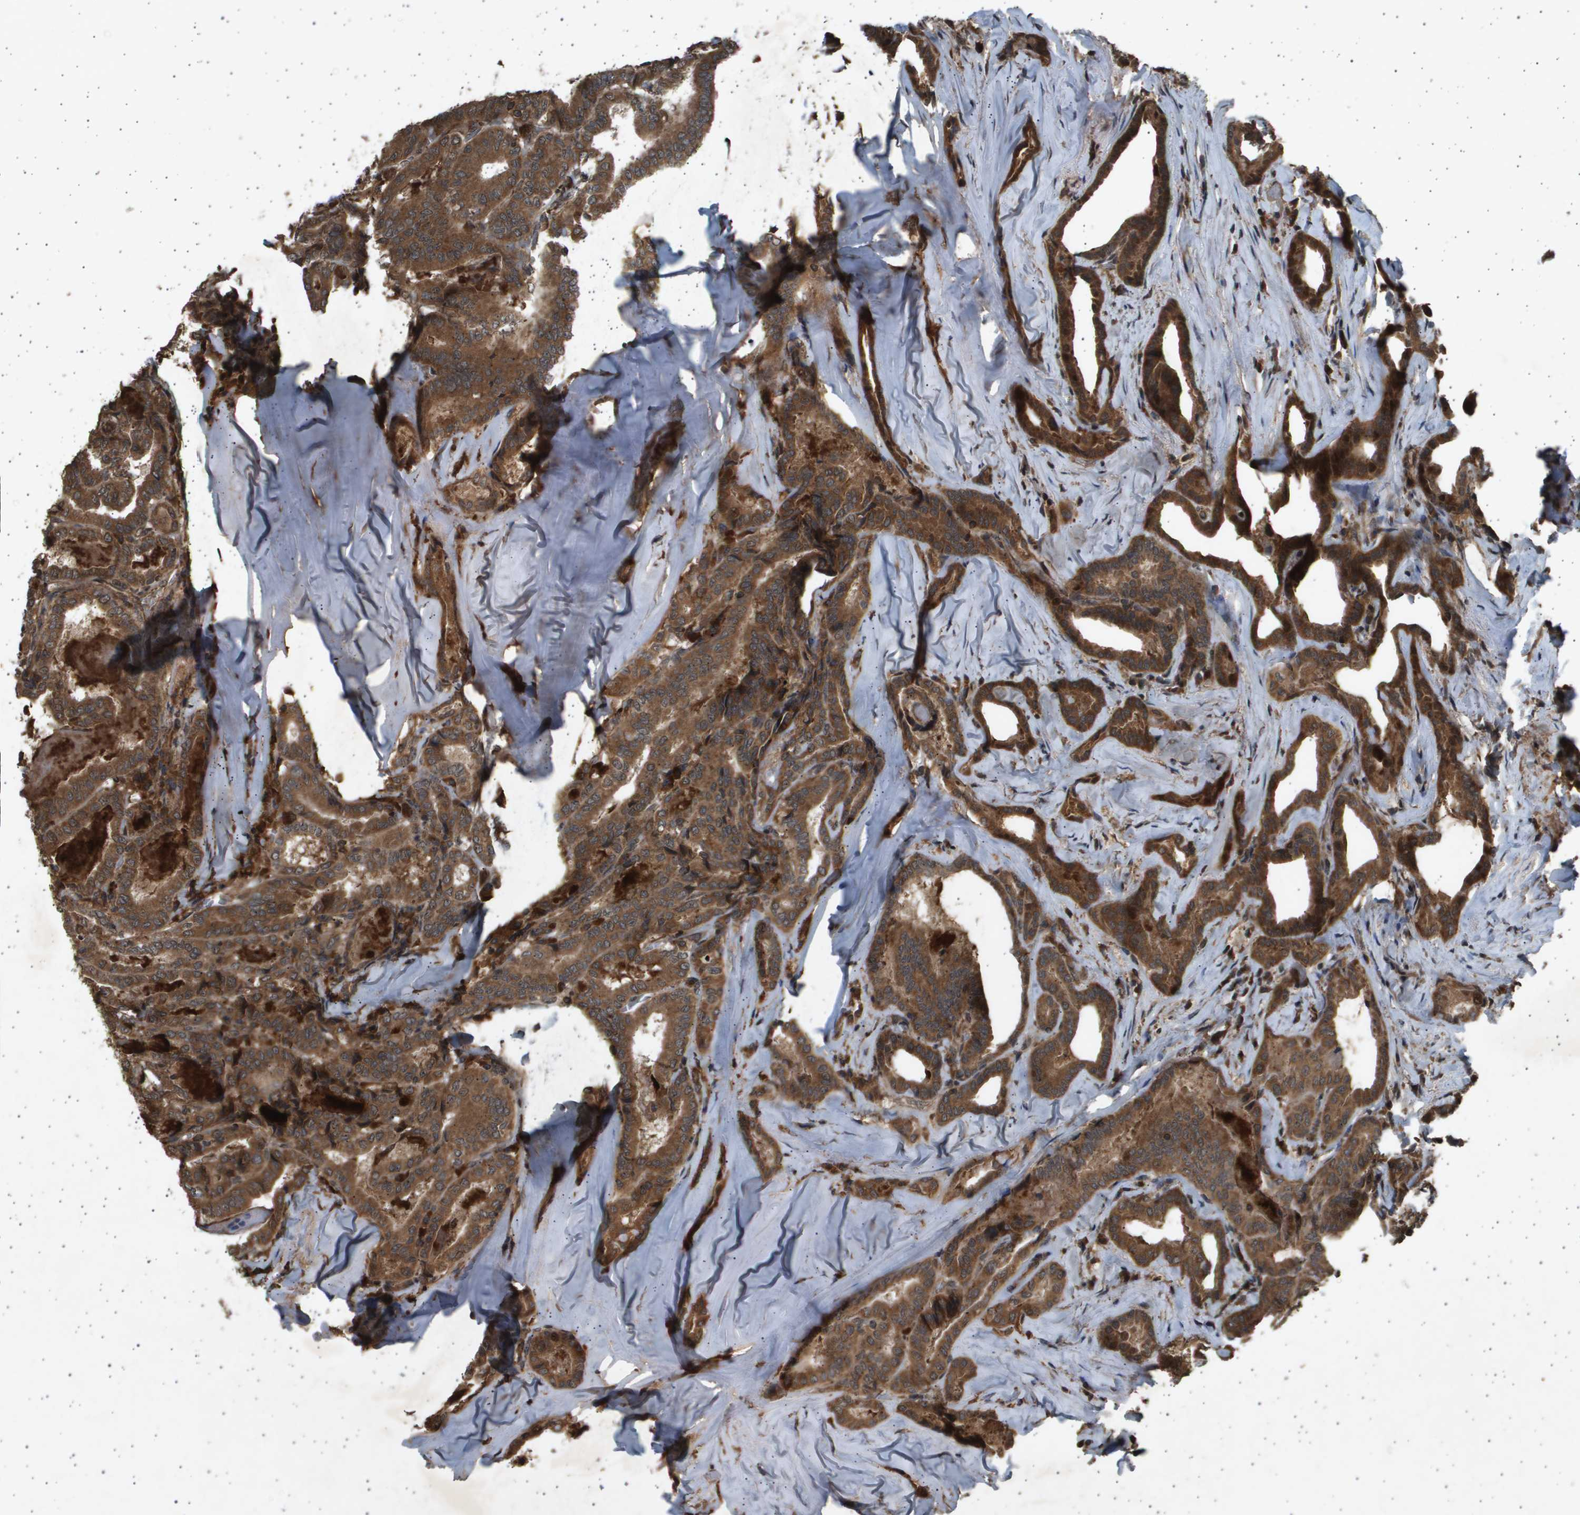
{"staining": {"intensity": "moderate", "quantity": ">75%", "location": "cytoplasmic/membranous"}, "tissue": "thyroid cancer", "cell_type": "Tumor cells", "image_type": "cancer", "snomed": [{"axis": "morphology", "description": "Papillary adenocarcinoma, NOS"}, {"axis": "topography", "description": "Thyroid gland"}], "caption": "Thyroid papillary adenocarcinoma stained with a brown dye reveals moderate cytoplasmic/membranous positive expression in approximately >75% of tumor cells.", "gene": "TNRC6A", "patient": {"sex": "female", "age": 42}}